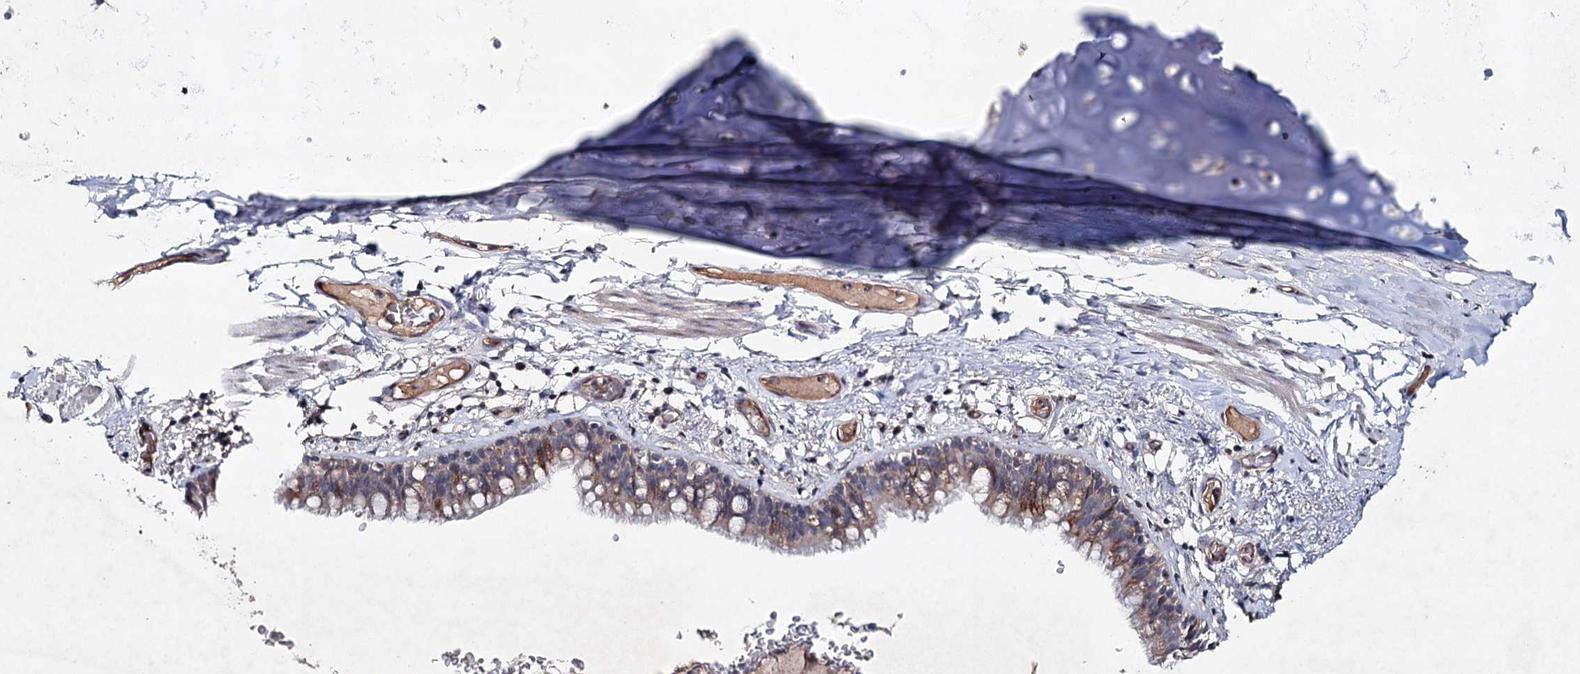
{"staining": {"intensity": "moderate", "quantity": "<25%", "location": "cytoplasmic/membranous"}, "tissue": "bronchus", "cell_type": "Respiratory epithelial cells", "image_type": "normal", "snomed": [{"axis": "morphology", "description": "Normal tissue, NOS"}, {"axis": "topography", "description": "Cartilage tissue"}, {"axis": "topography", "description": "Bronchus"}], "caption": "Unremarkable bronchus was stained to show a protein in brown. There is low levels of moderate cytoplasmic/membranous expression in about <25% of respiratory epithelial cells.", "gene": "SYNPO", "patient": {"sex": "female", "age": 36}}